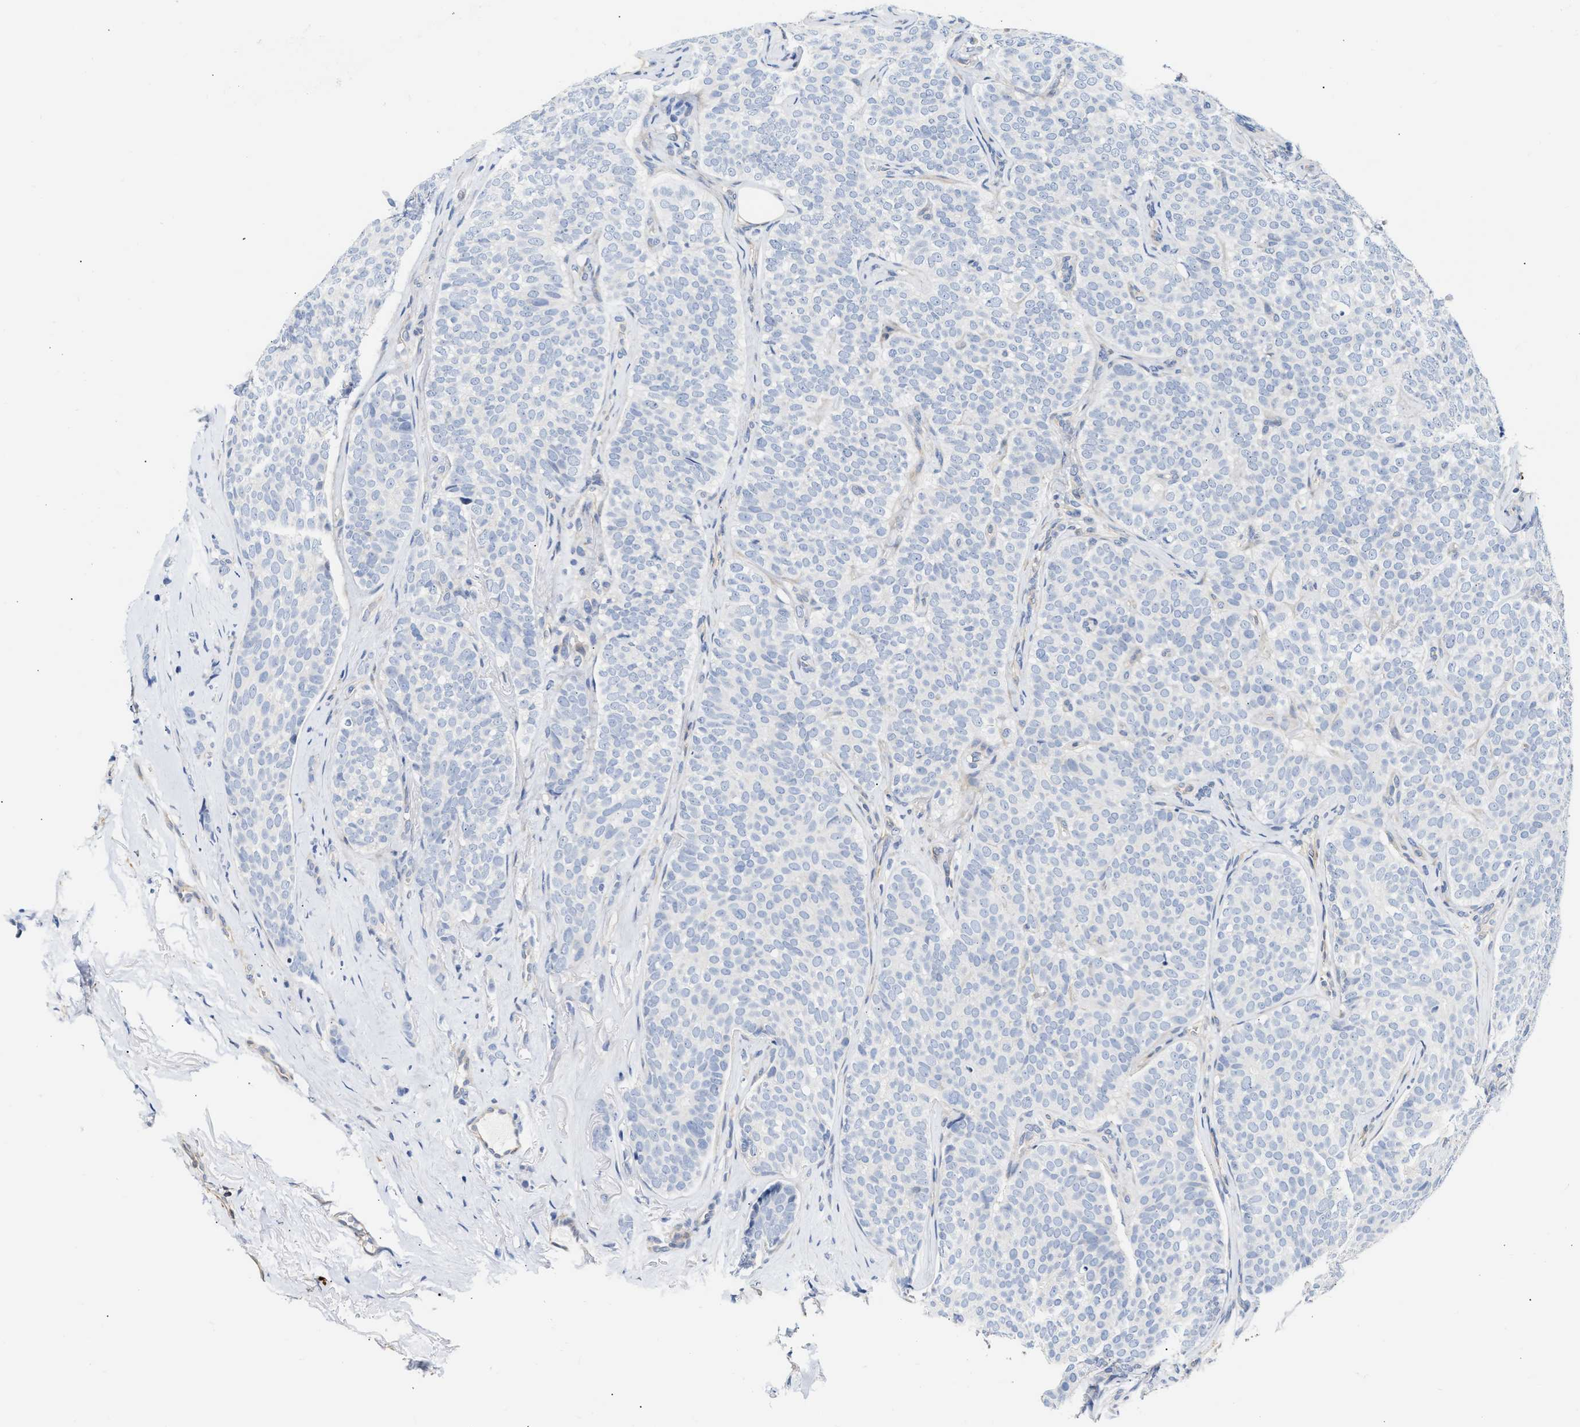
{"staining": {"intensity": "negative", "quantity": "none", "location": "none"}, "tissue": "breast cancer", "cell_type": "Tumor cells", "image_type": "cancer", "snomed": [{"axis": "morphology", "description": "Lobular carcinoma"}, {"axis": "topography", "description": "Skin"}, {"axis": "topography", "description": "Breast"}], "caption": "This is an IHC micrograph of human breast cancer (lobular carcinoma). There is no positivity in tumor cells.", "gene": "FHL1", "patient": {"sex": "female", "age": 46}}